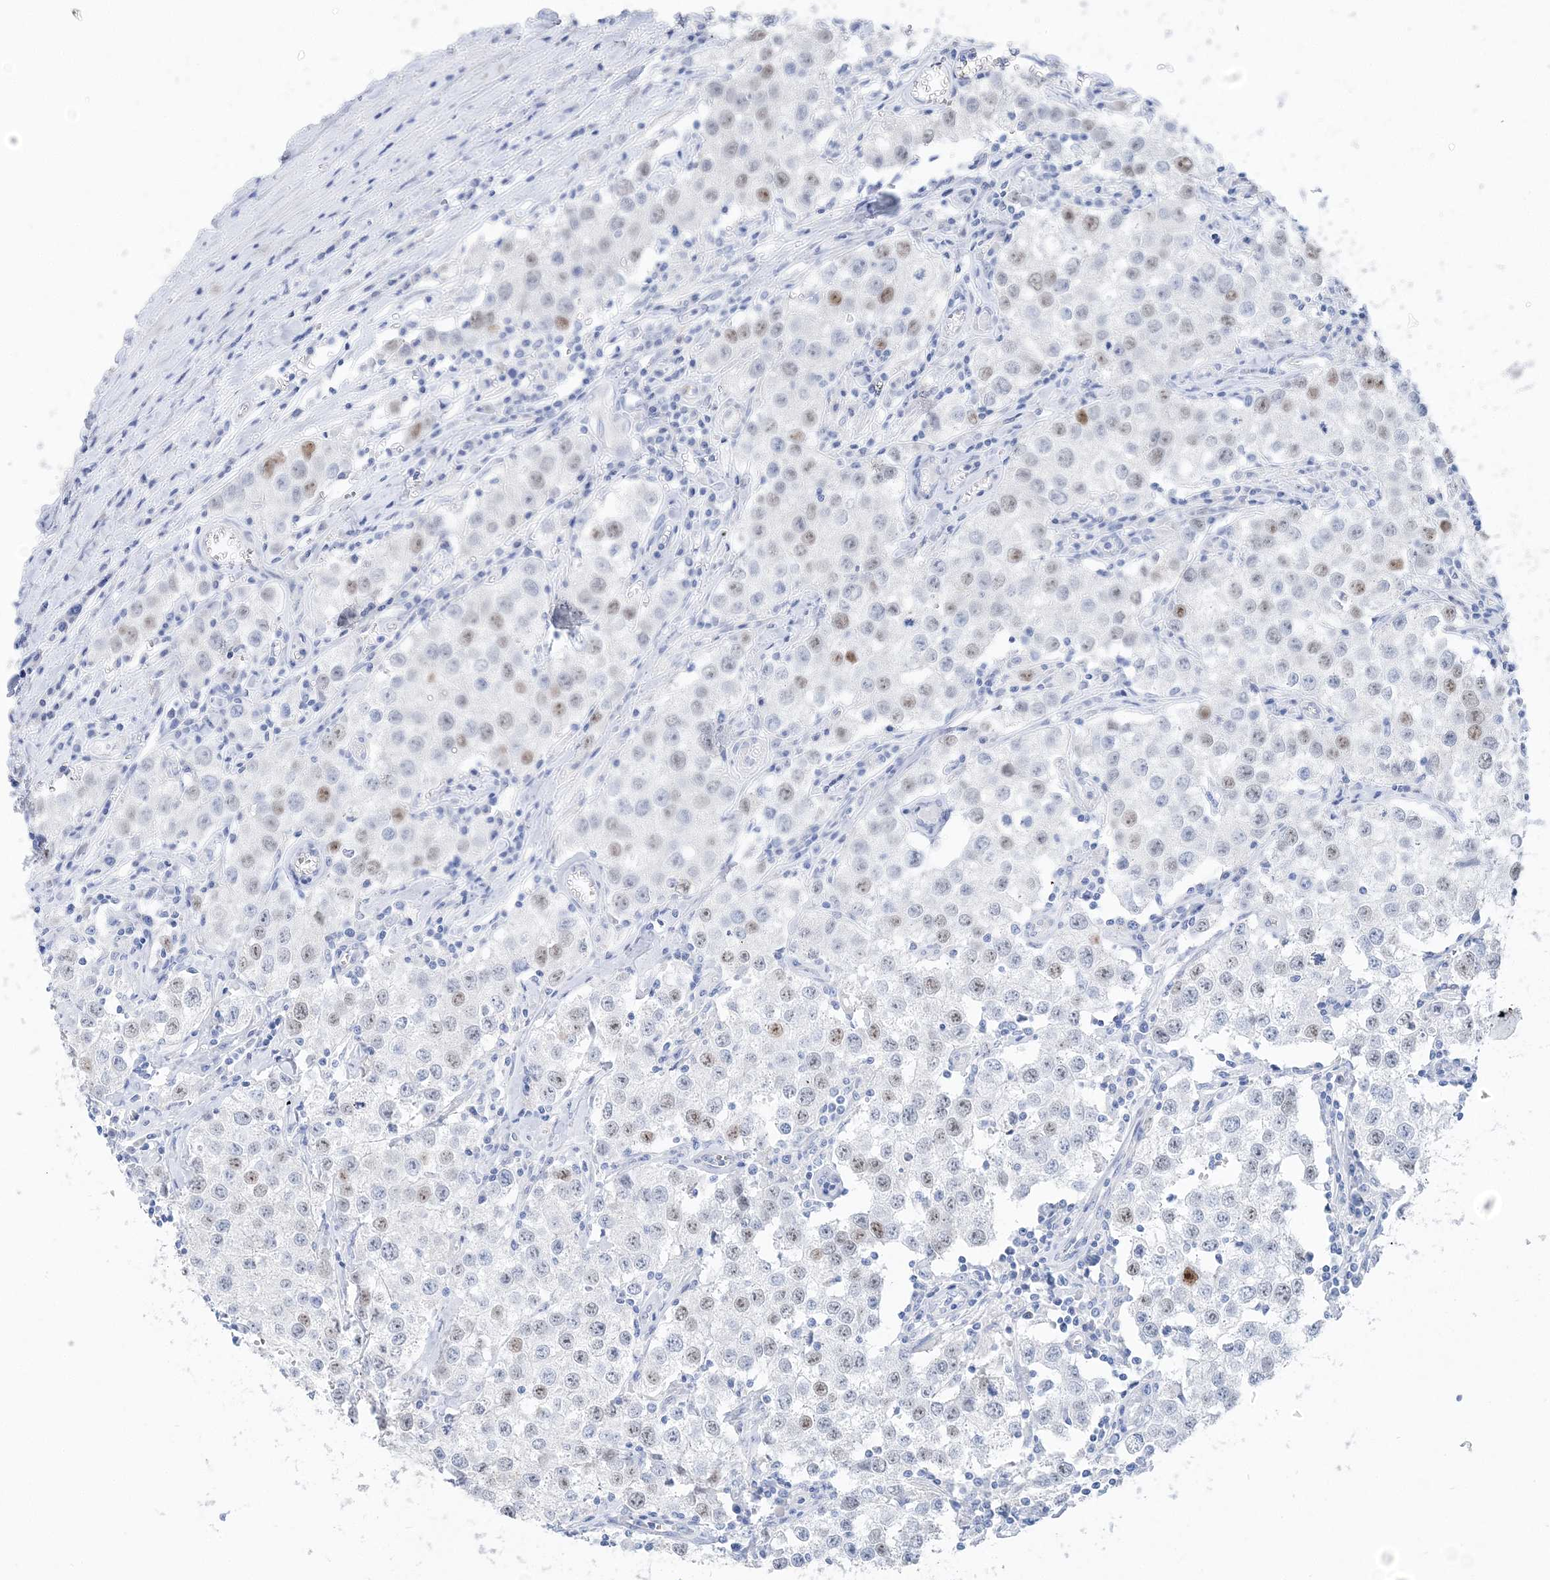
{"staining": {"intensity": "moderate", "quantity": "<25%", "location": "nuclear"}, "tissue": "testis cancer", "cell_type": "Tumor cells", "image_type": "cancer", "snomed": [{"axis": "morphology", "description": "Seminoma, NOS"}, {"axis": "morphology", "description": "Carcinoma, Embryonal, NOS"}, {"axis": "topography", "description": "Testis"}], "caption": "IHC (DAB (3,3'-diaminobenzidine)) staining of testis cancer (seminoma) exhibits moderate nuclear protein positivity in about <25% of tumor cells.", "gene": "TSPYL6", "patient": {"sex": "male", "age": 43}}